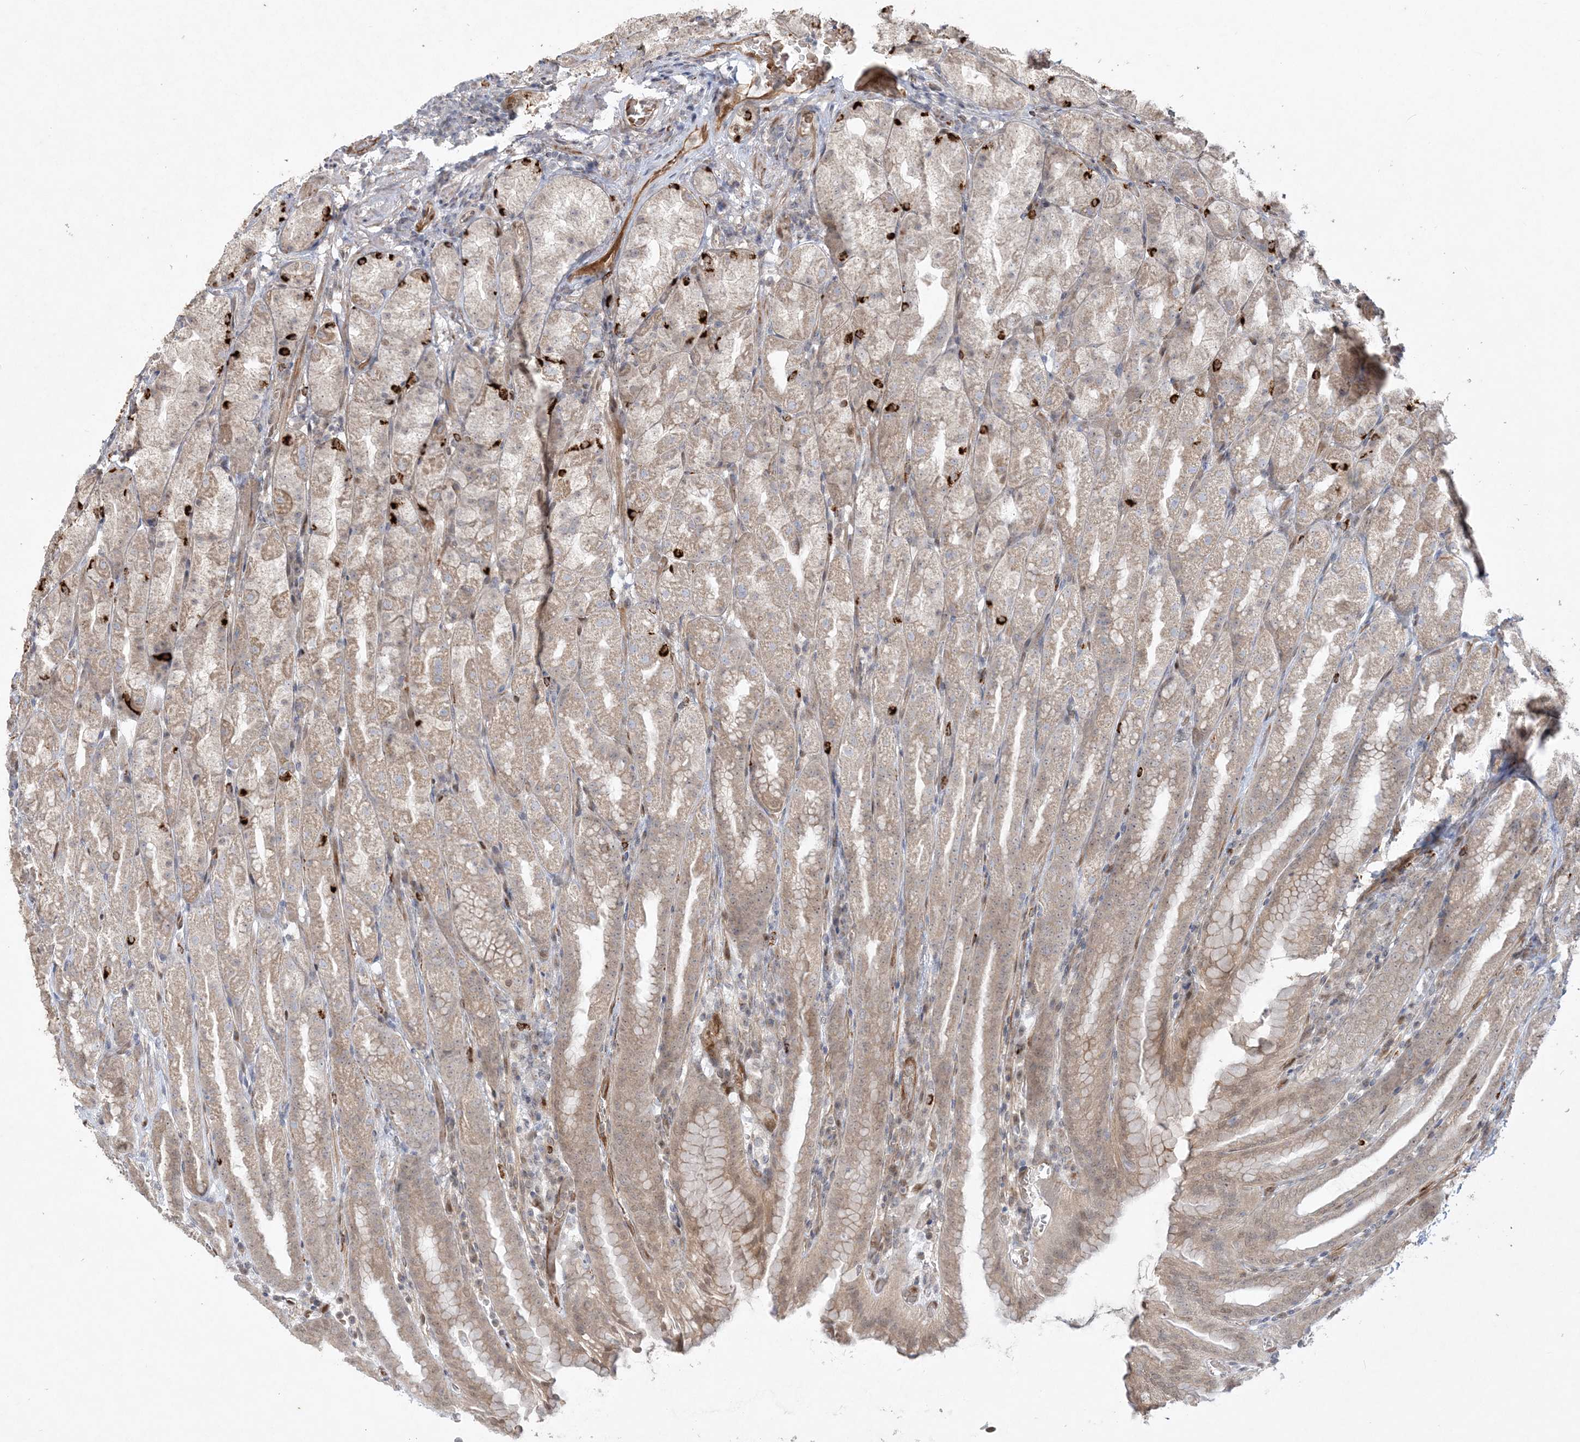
{"staining": {"intensity": "weak", "quantity": ">75%", "location": "cytoplasmic/membranous"}, "tissue": "stomach", "cell_type": "Glandular cells", "image_type": "normal", "snomed": [{"axis": "morphology", "description": "Normal tissue, NOS"}, {"axis": "topography", "description": "Stomach, upper"}], "caption": "Stomach stained for a protein exhibits weak cytoplasmic/membranous positivity in glandular cells. The protein of interest is stained brown, and the nuclei are stained in blue (DAB (3,3'-diaminobenzidine) IHC with brightfield microscopy, high magnification).", "gene": "INPP1", "patient": {"sex": "male", "age": 68}}